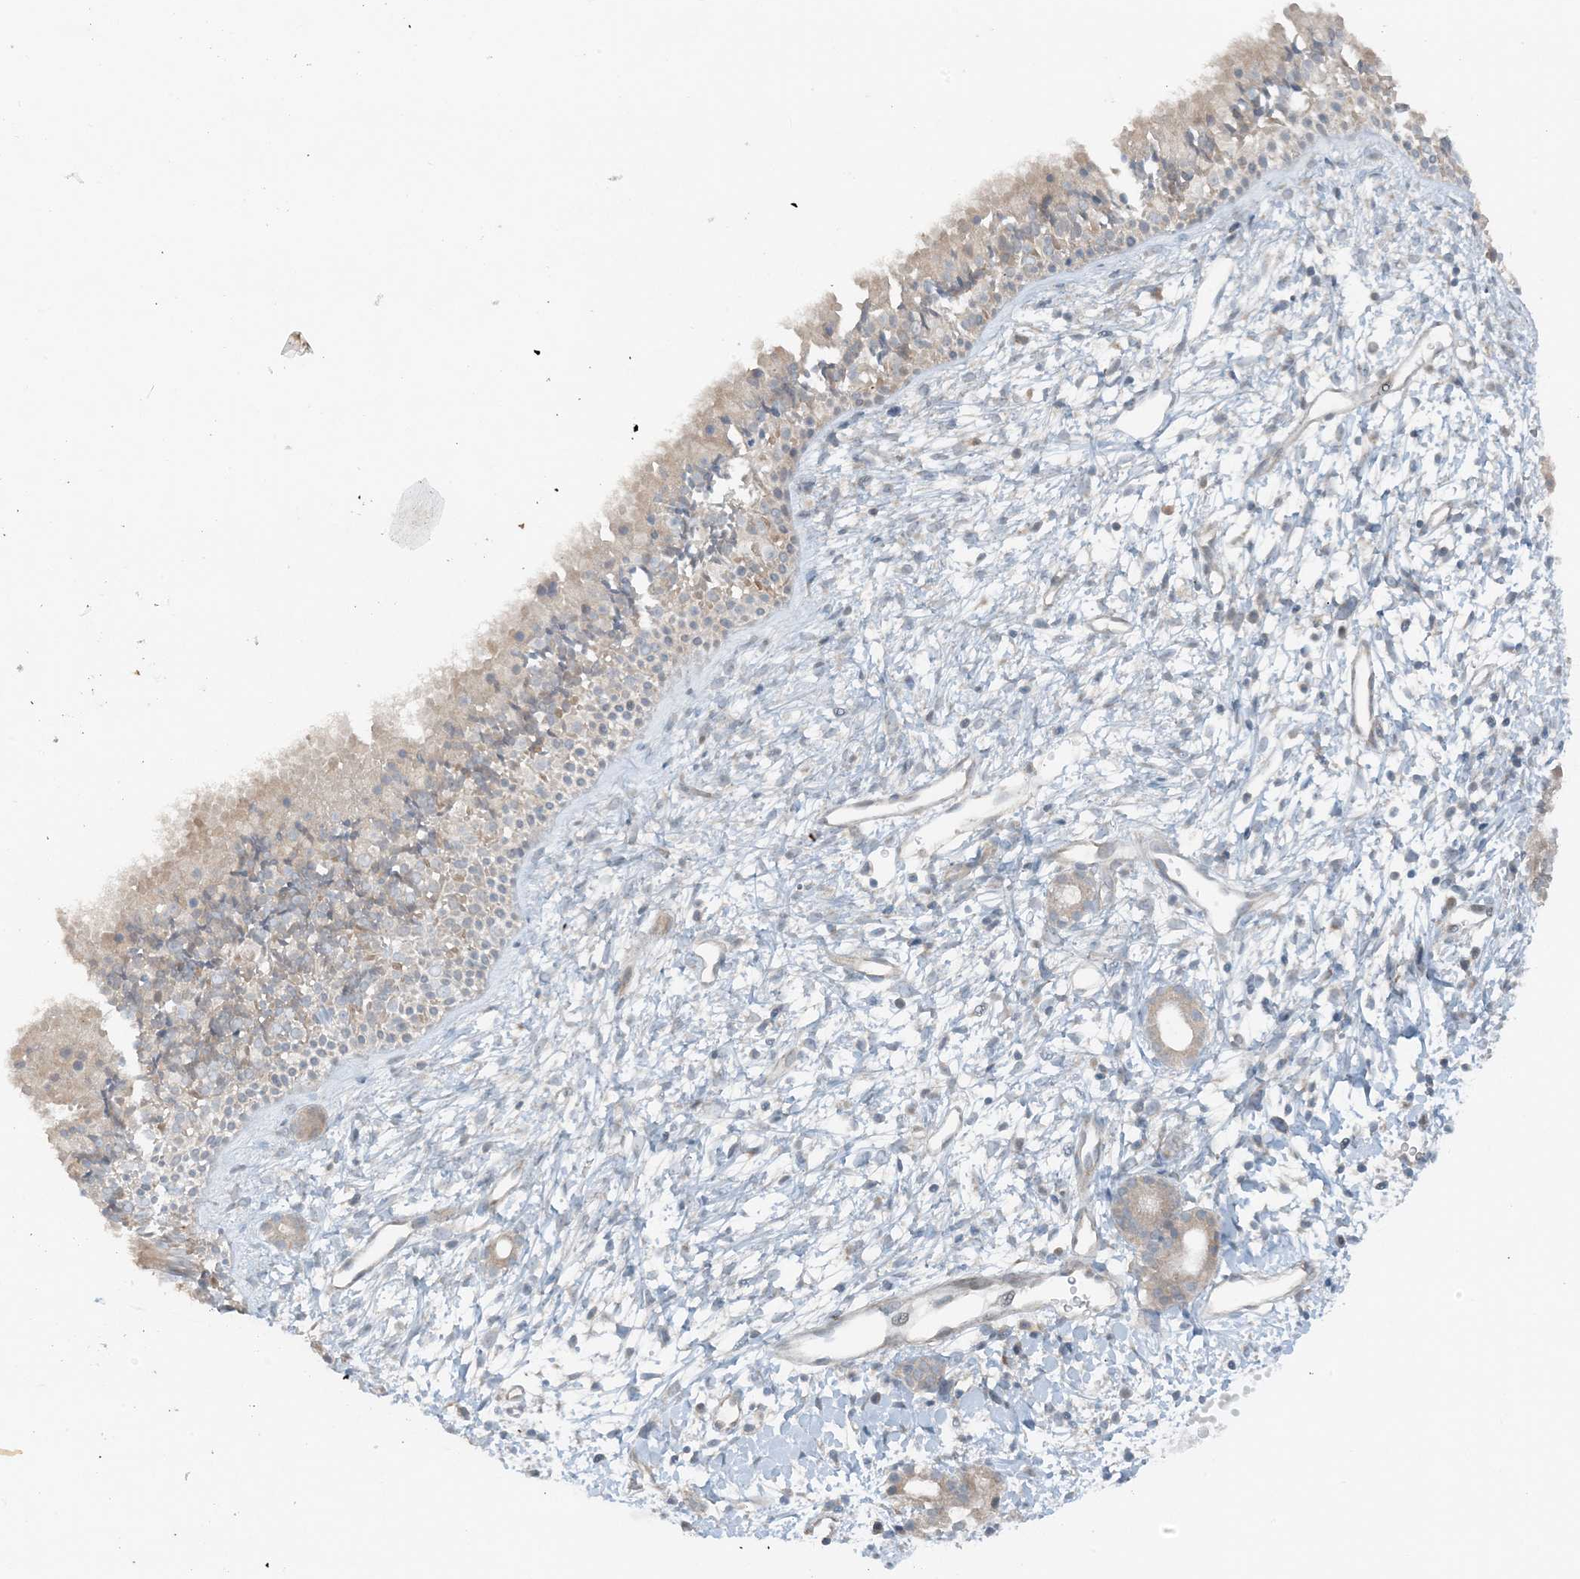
{"staining": {"intensity": "weak", "quantity": ">75%", "location": "cytoplasmic/membranous"}, "tissue": "nasopharynx", "cell_type": "Respiratory epithelial cells", "image_type": "normal", "snomed": [{"axis": "morphology", "description": "Normal tissue, NOS"}, {"axis": "topography", "description": "Nasopharynx"}], "caption": "A brown stain shows weak cytoplasmic/membranous positivity of a protein in respiratory epithelial cells of unremarkable human nasopharynx. The protein of interest is stained brown, and the nuclei are stained in blue (DAB (3,3'-diaminobenzidine) IHC with brightfield microscopy, high magnification).", "gene": "MITD1", "patient": {"sex": "male", "age": 22}}